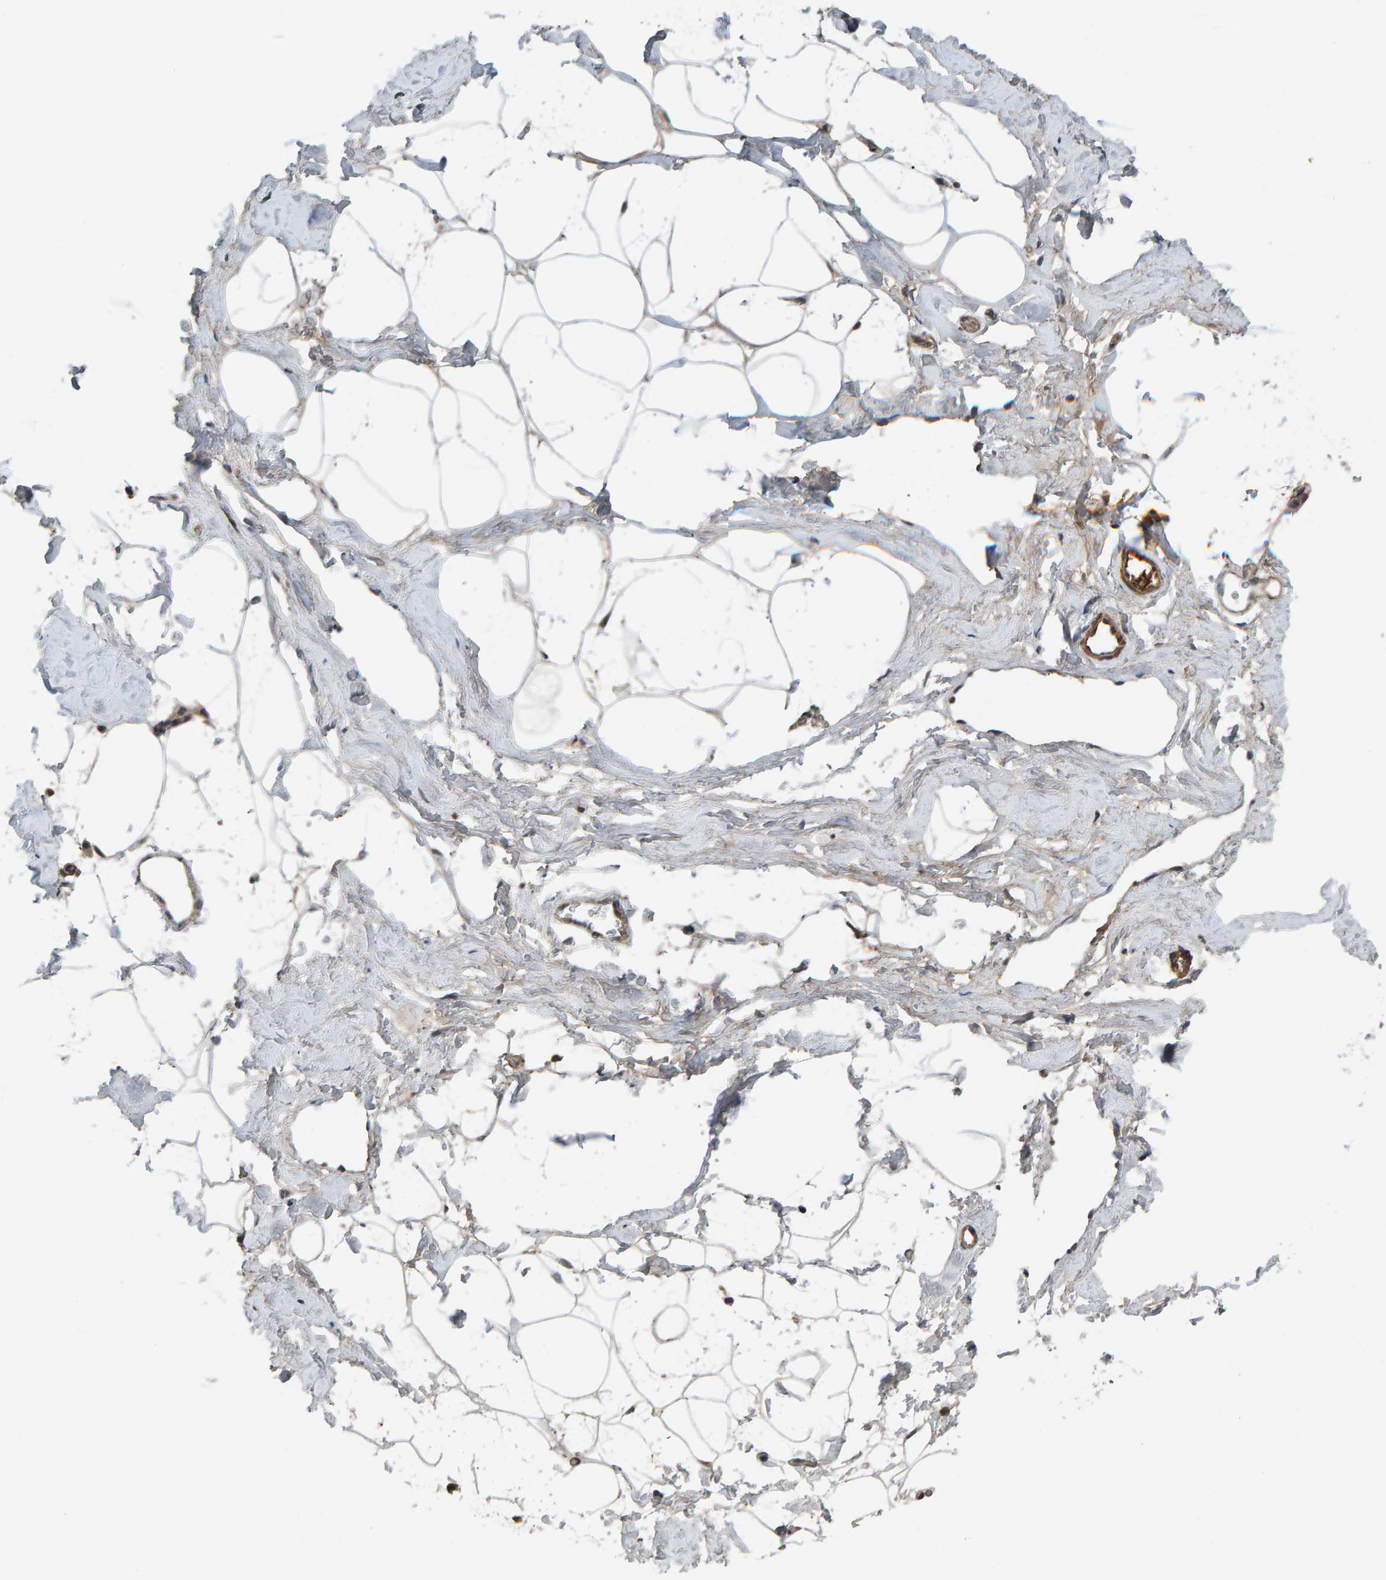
{"staining": {"intensity": "moderate", "quantity": ">75%", "location": "cytoplasmic/membranous"}, "tissue": "adipose tissue", "cell_type": "Adipocytes", "image_type": "normal", "snomed": [{"axis": "morphology", "description": "Normal tissue, NOS"}, {"axis": "morphology", "description": "Fibrosis, NOS"}, {"axis": "topography", "description": "Breast"}, {"axis": "topography", "description": "Adipose tissue"}], "caption": "This histopathology image exhibits IHC staining of unremarkable human adipose tissue, with medium moderate cytoplasmic/membranous staining in approximately >75% of adipocytes.", "gene": "CUEDC1", "patient": {"sex": "female", "age": 39}}